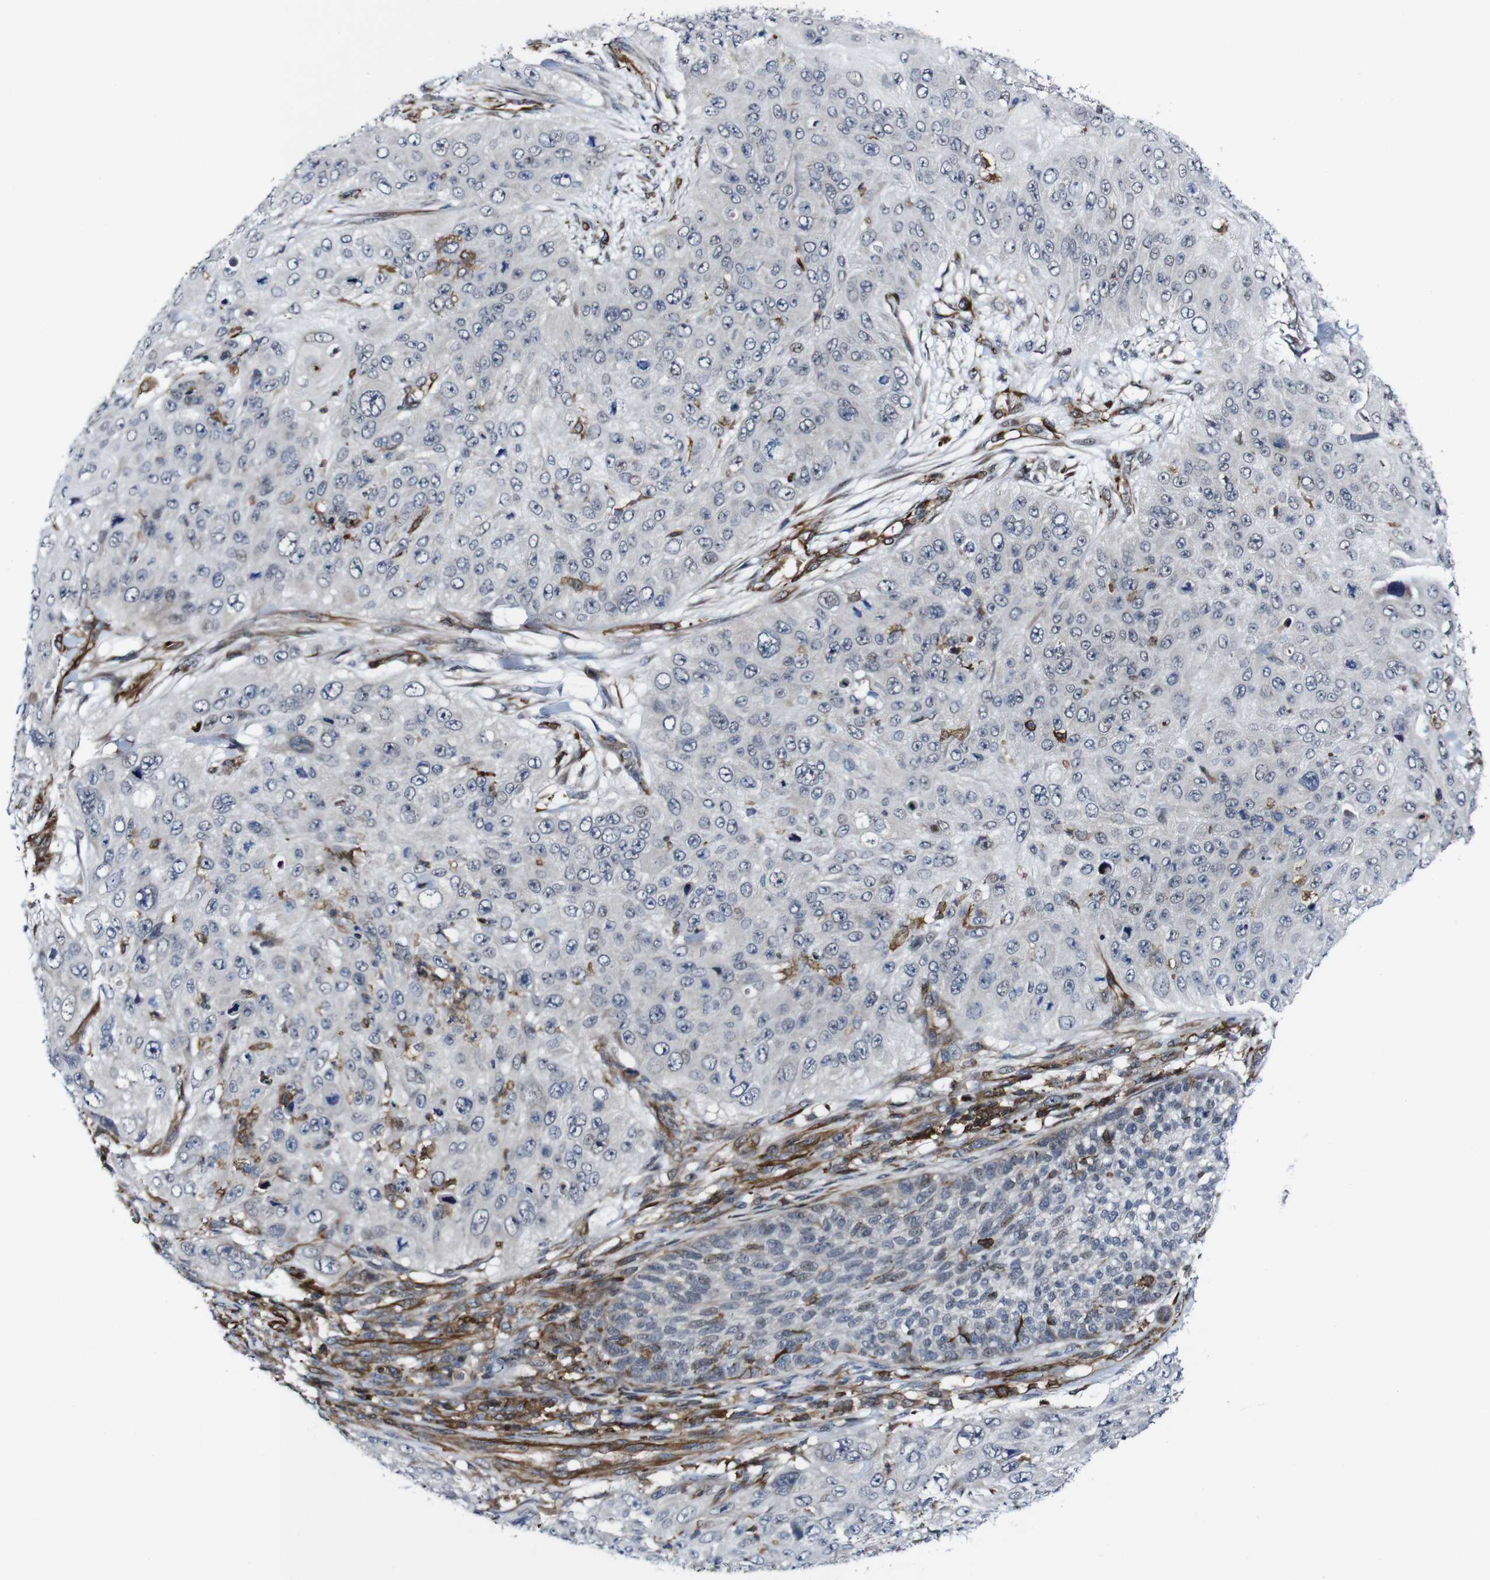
{"staining": {"intensity": "negative", "quantity": "none", "location": "none"}, "tissue": "skin cancer", "cell_type": "Tumor cells", "image_type": "cancer", "snomed": [{"axis": "morphology", "description": "Squamous cell carcinoma, NOS"}, {"axis": "topography", "description": "Skin"}], "caption": "IHC of skin cancer (squamous cell carcinoma) shows no positivity in tumor cells.", "gene": "JAK2", "patient": {"sex": "female", "age": 80}}